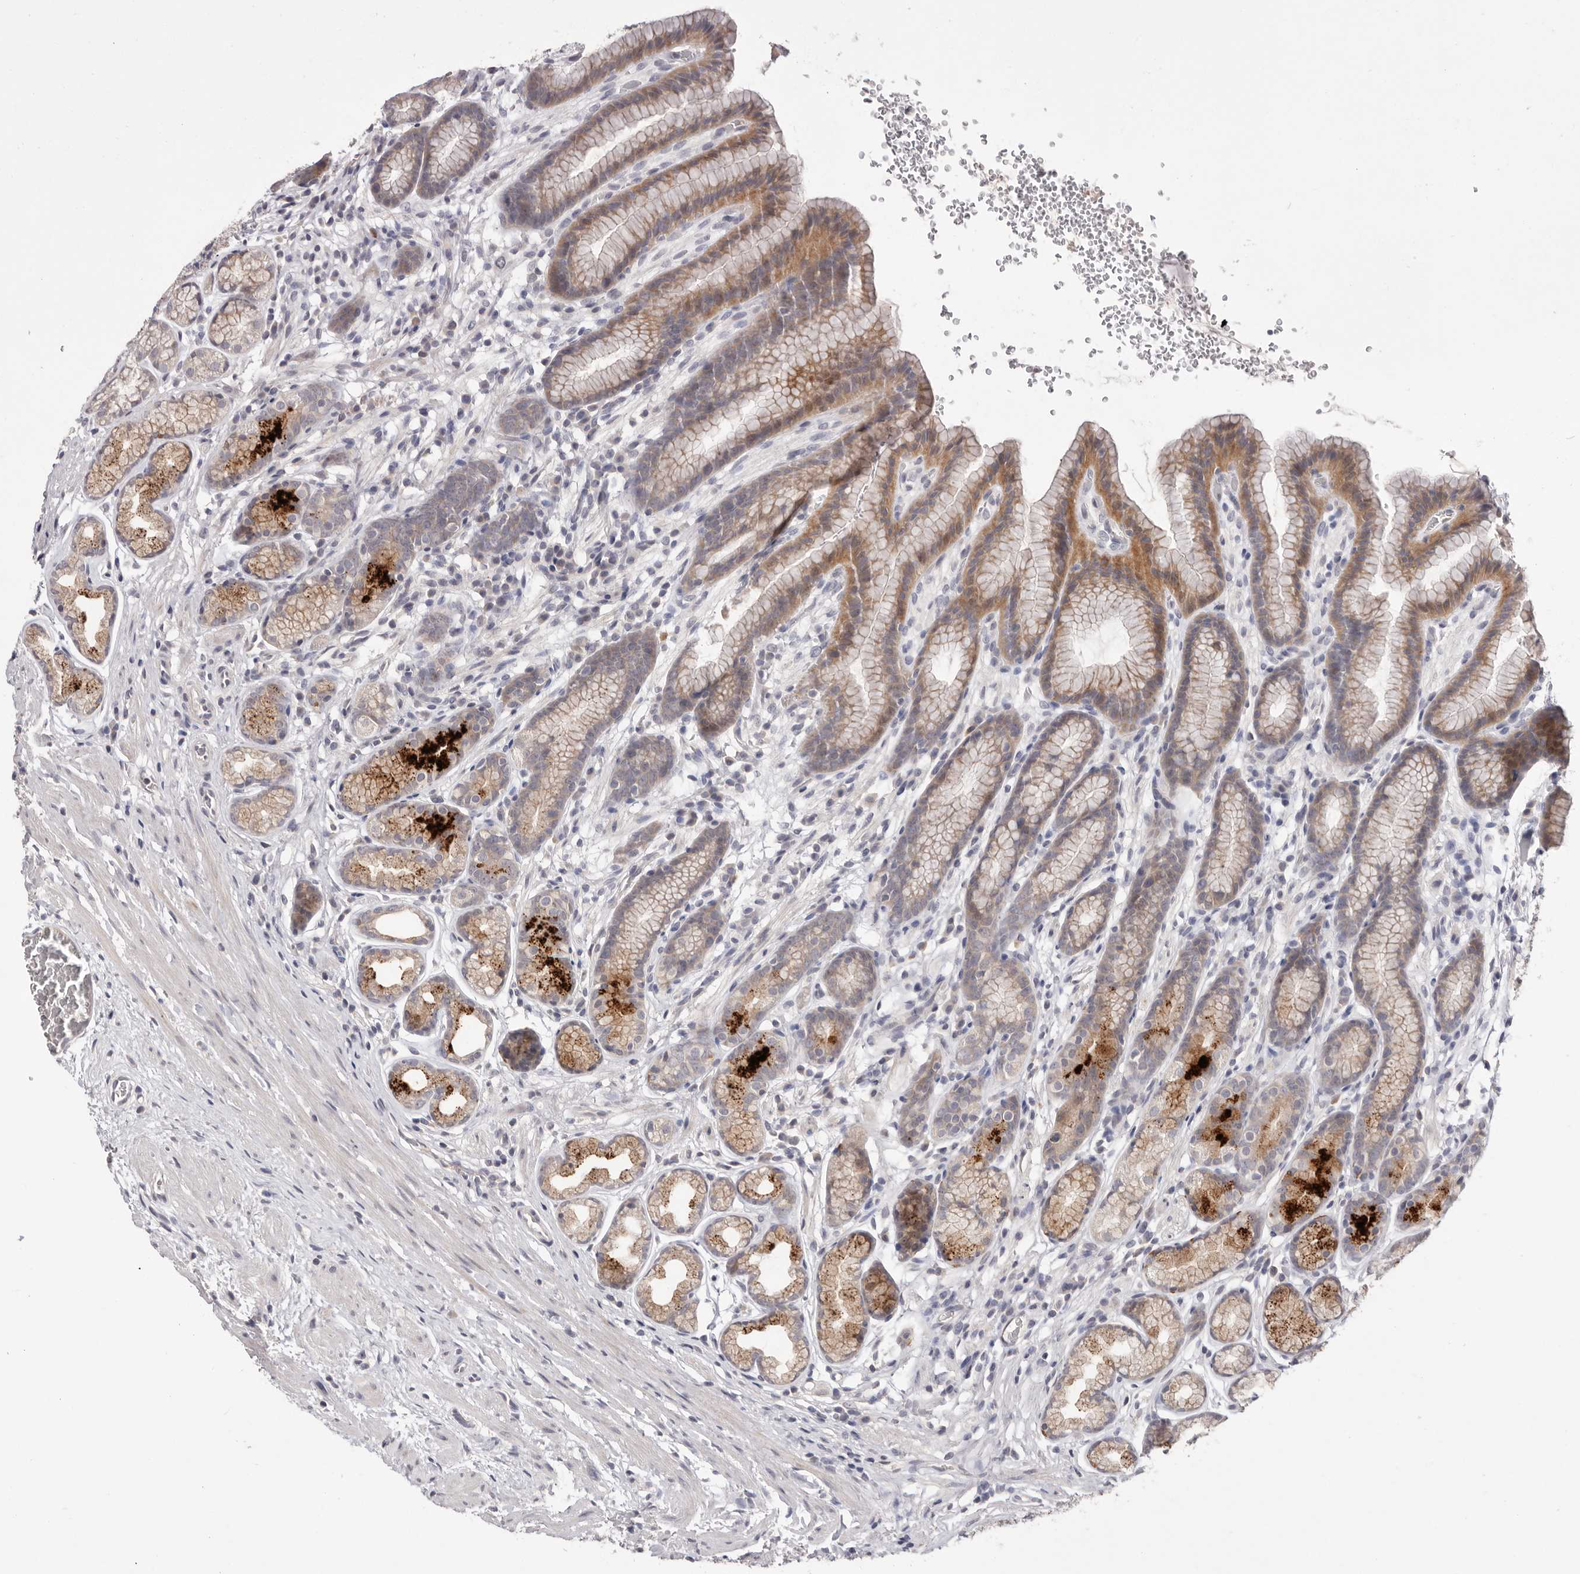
{"staining": {"intensity": "moderate", "quantity": "25%-75%", "location": "cytoplasmic/membranous"}, "tissue": "stomach", "cell_type": "Glandular cells", "image_type": "normal", "snomed": [{"axis": "morphology", "description": "Normal tissue, NOS"}, {"axis": "topography", "description": "Stomach"}], "caption": "The histopathology image displays a brown stain indicating the presence of a protein in the cytoplasmic/membranous of glandular cells in stomach.", "gene": "DOP1A", "patient": {"sex": "male", "age": 42}}